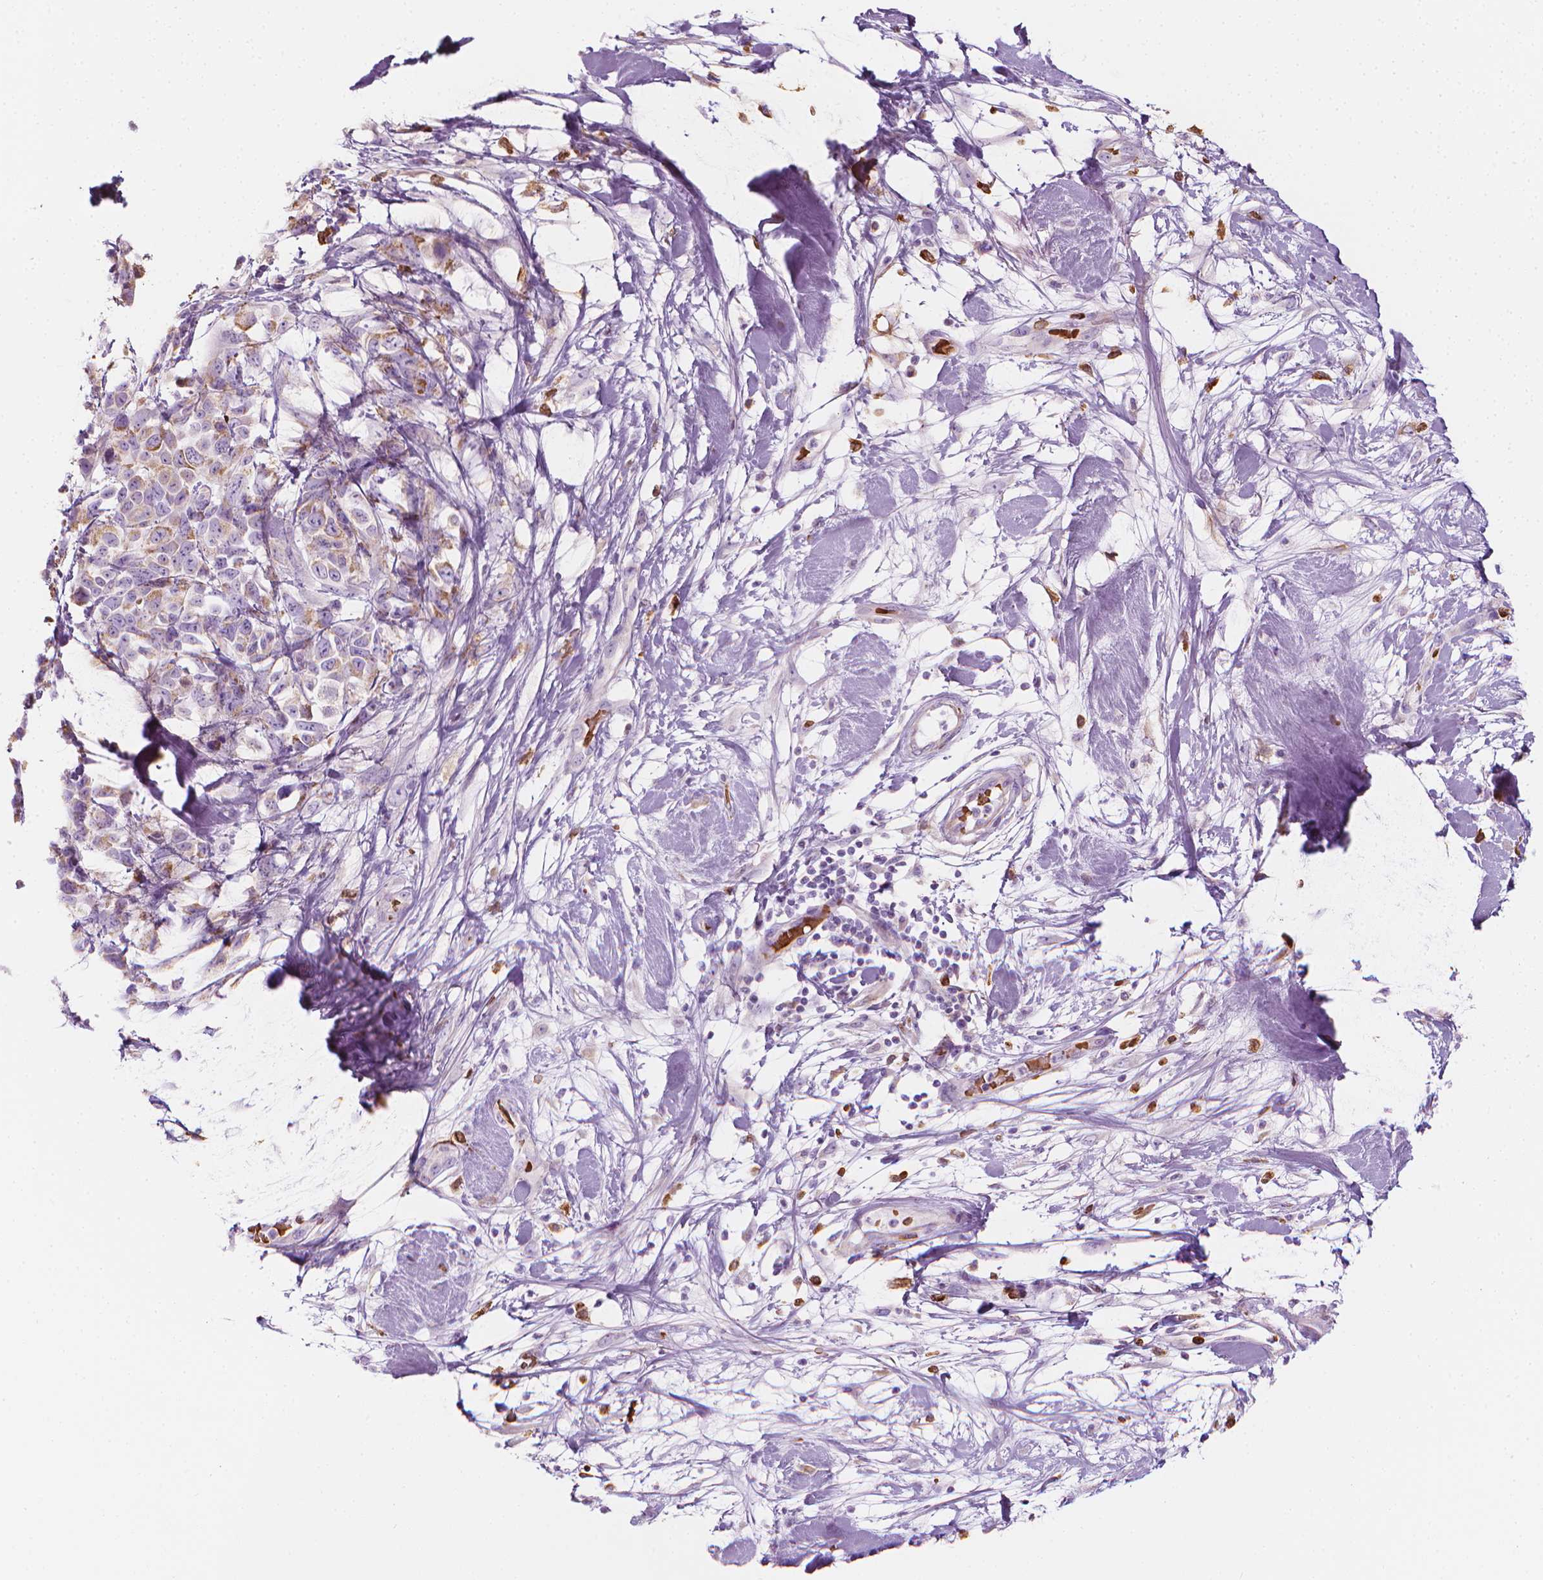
{"staining": {"intensity": "negative", "quantity": "none", "location": "none"}, "tissue": "melanoma", "cell_type": "Tumor cells", "image_type": "cancer", "snomed": [{"axis": "morphology", "description": "Malignant melanoma, Metastatic site"}, {"axis": "topography", "description": "Skin"}], "caption": "An image of human malignant melanoma (metastatic site) is negative for staining in tumor cells.", "gene": "CES1", "patient": {"sex": "male", "age": 84}}